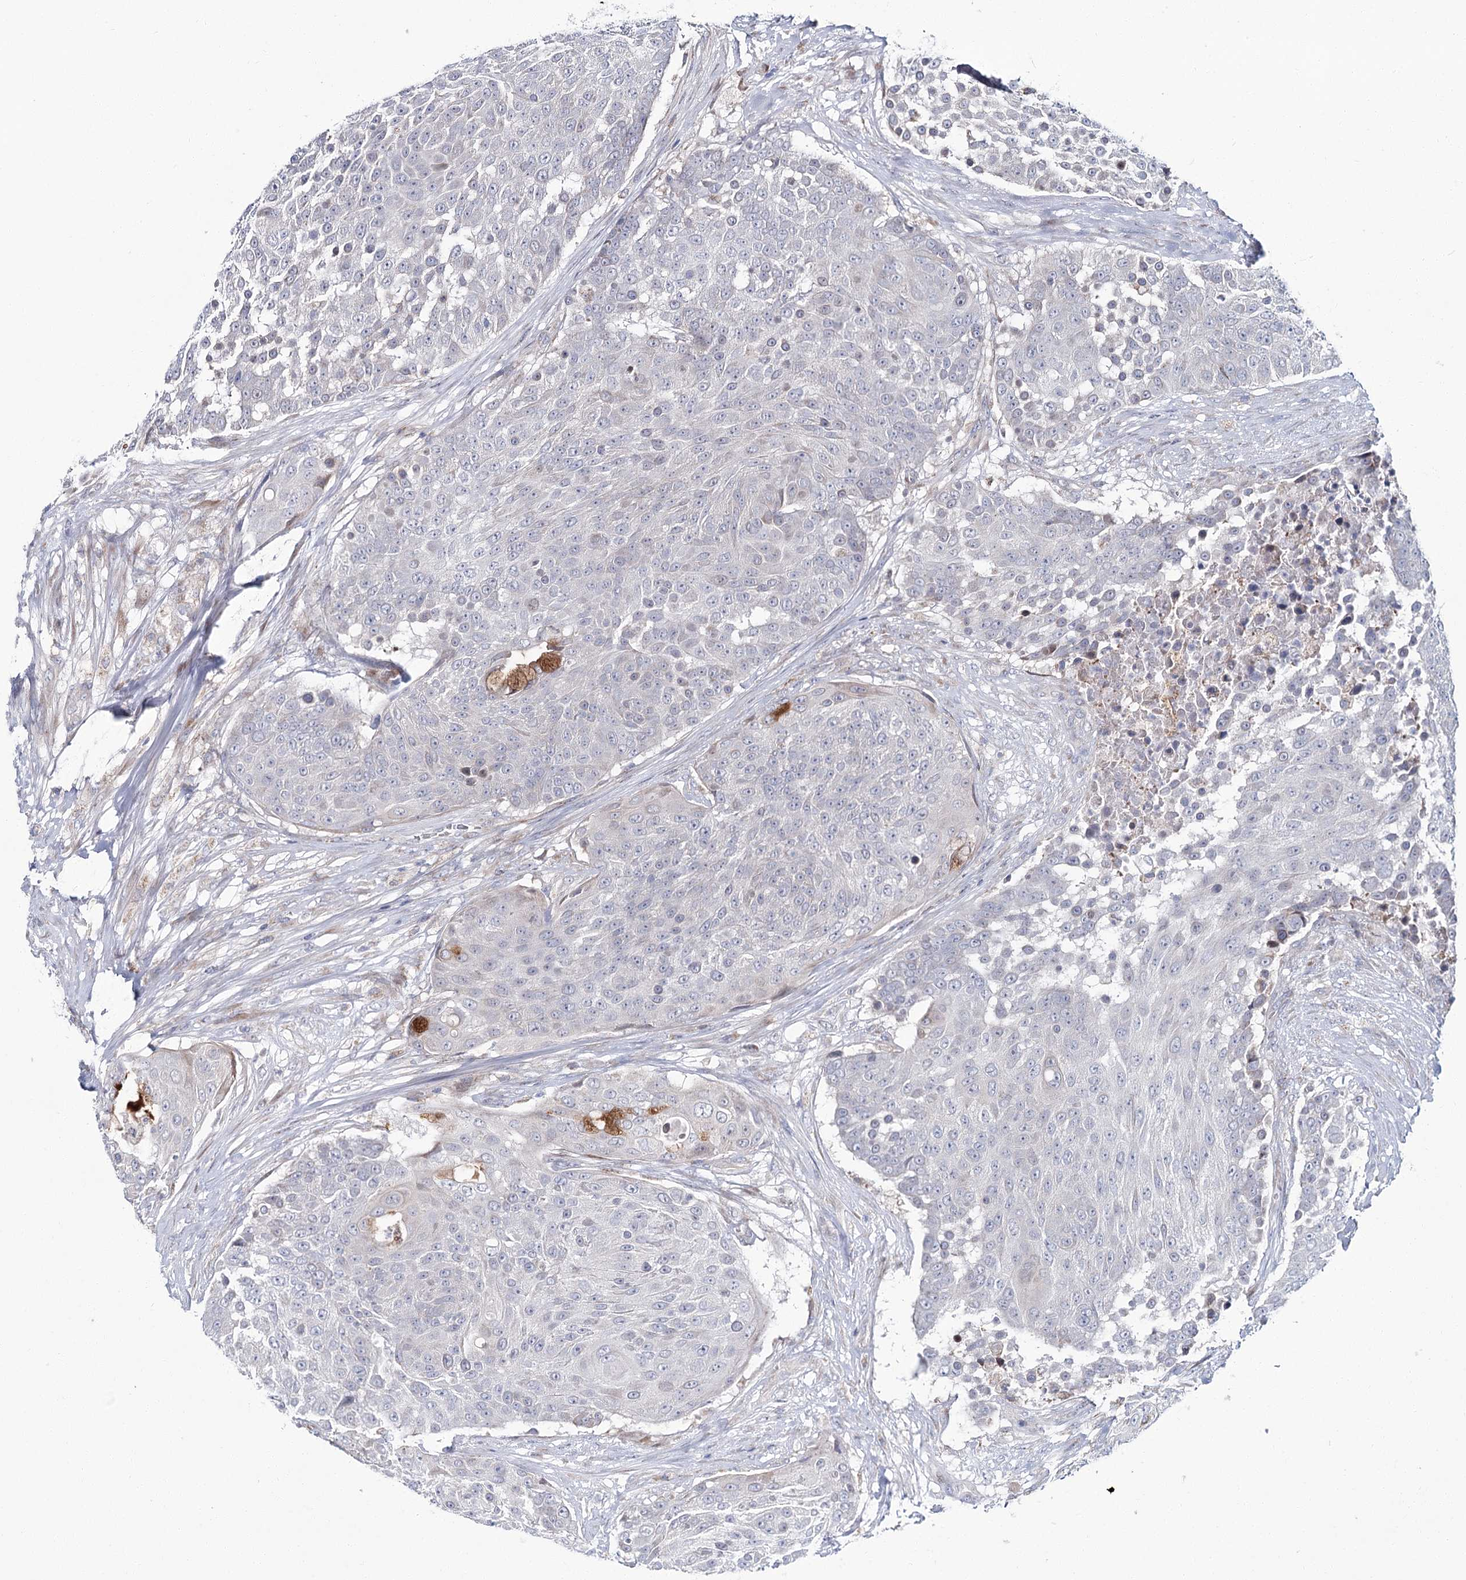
{"staining": {"intensity": "negative", "quantity": "none", "location": "none"}, "tissue": "urothelial cancer", "cell_type": "Tumor cells", "image_type": "cancer", "snomed": [{"axis": "morphology", "description": "Urothelial carcinoma, High grade"}, {"axis": "topography", "description": "Urinary bladder"}], "caption": "DAB (3,3'-diaminobenzidine) immunohistochemical staining of human urothelial carcinoma (high-grade) shows no significant expression in tumor cells. (DAB (3,3'-diaminobenzidine) IHC with hematoxylin counter stain).", "gene": "CPLANE1", "patient": {"sex": "female", "age": 63}}